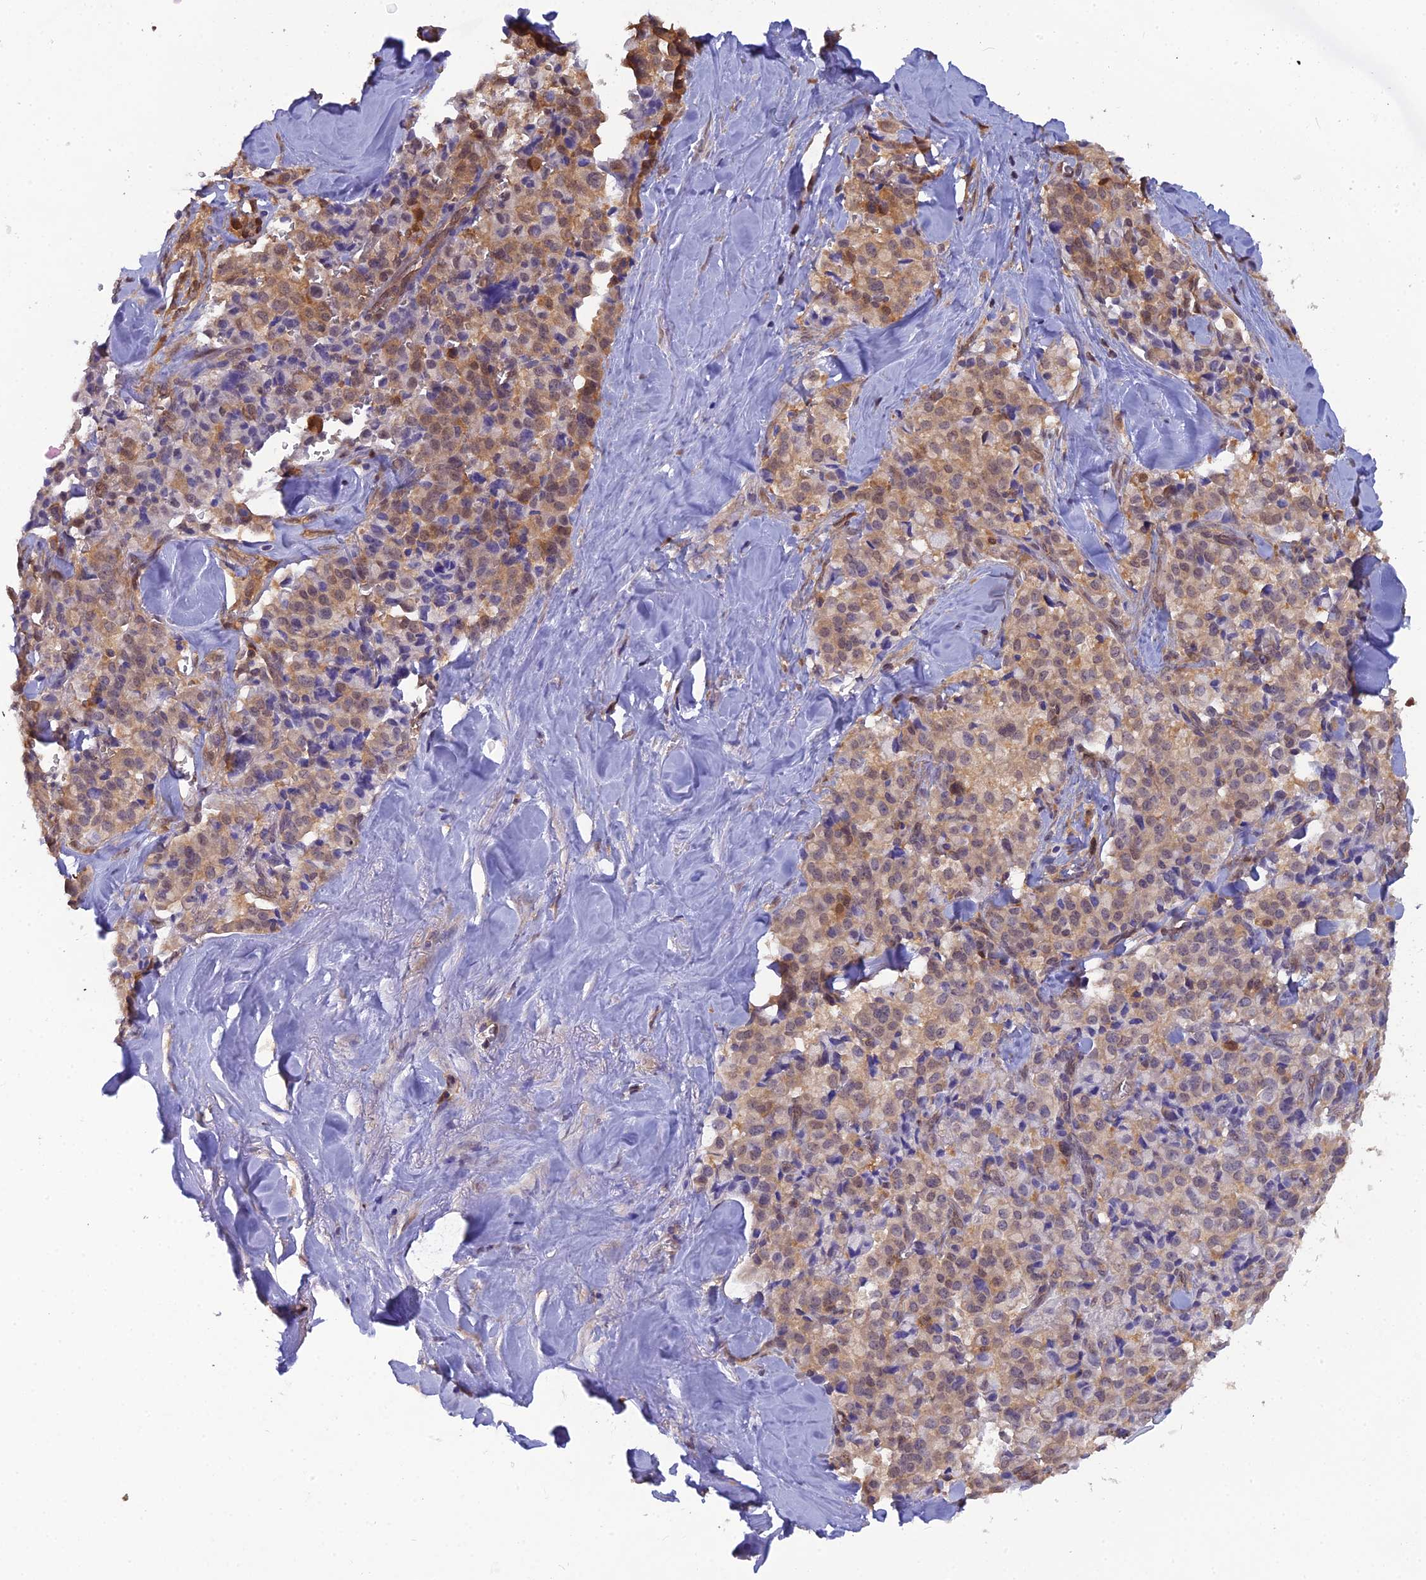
{"staining": {"intensity": "moderate", "quantity": "25%-75%", "location": "nuclear"}, "tissue": "pancreatic cancer", "cell_type": "Tumor cells", "image_type": "cancer", "snomed": [{"axis": "morphology", "description": "Adenocarcinoma, NOS"}, {"axis": "topography", "description": "Pancreas"}], "caption": "Immunohistochemistry of pancreatic adenocarcinoma displays medium levels of moderate nuclear staining in approximately 25%-75% of tumor cells.", "gene": "HINT1", "patient": {"sex": "male", "age": 65}}